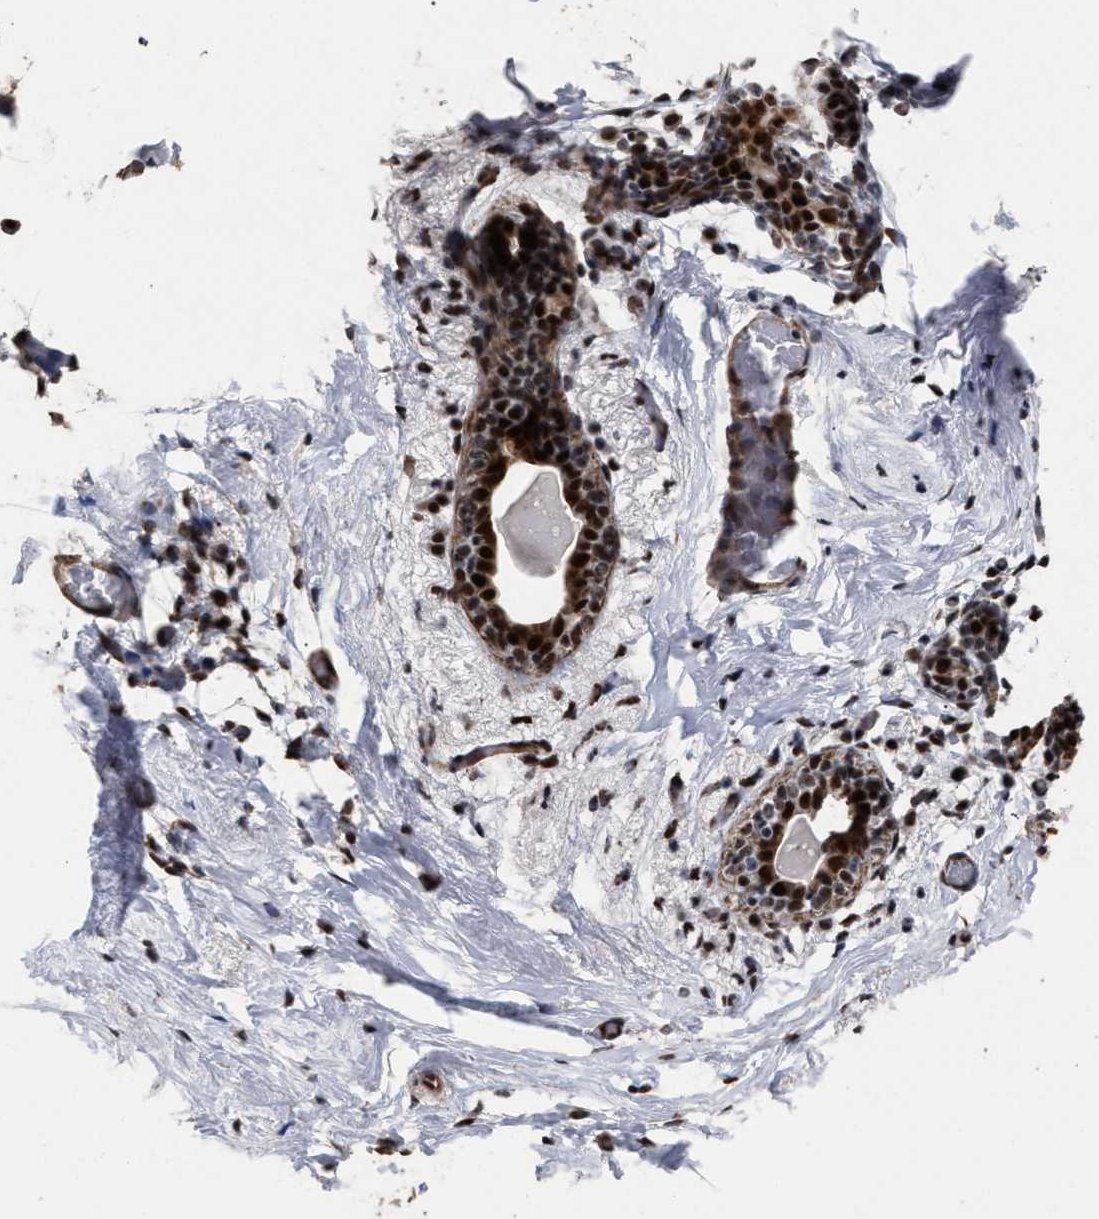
{"staining": {"intensity": "moderate", "quantity": "25%-75%", "location": "nuclear"}, "tissue": "breast", "cell_type": "Adipocytes", "image_type": "normal", "snomed": [{"axis": "morphology", "description": "Normal tissue, NOS"}, {"axis": "topography", "description": "Breast"}], "caption": "Brown immunohistochemical staining in unremarkable human breast reveals moderate nuclear expression in about 25%-75% of adipocytes.", "gene": "TP53BP1", "patient": {"sex": "female", "age": 62}}